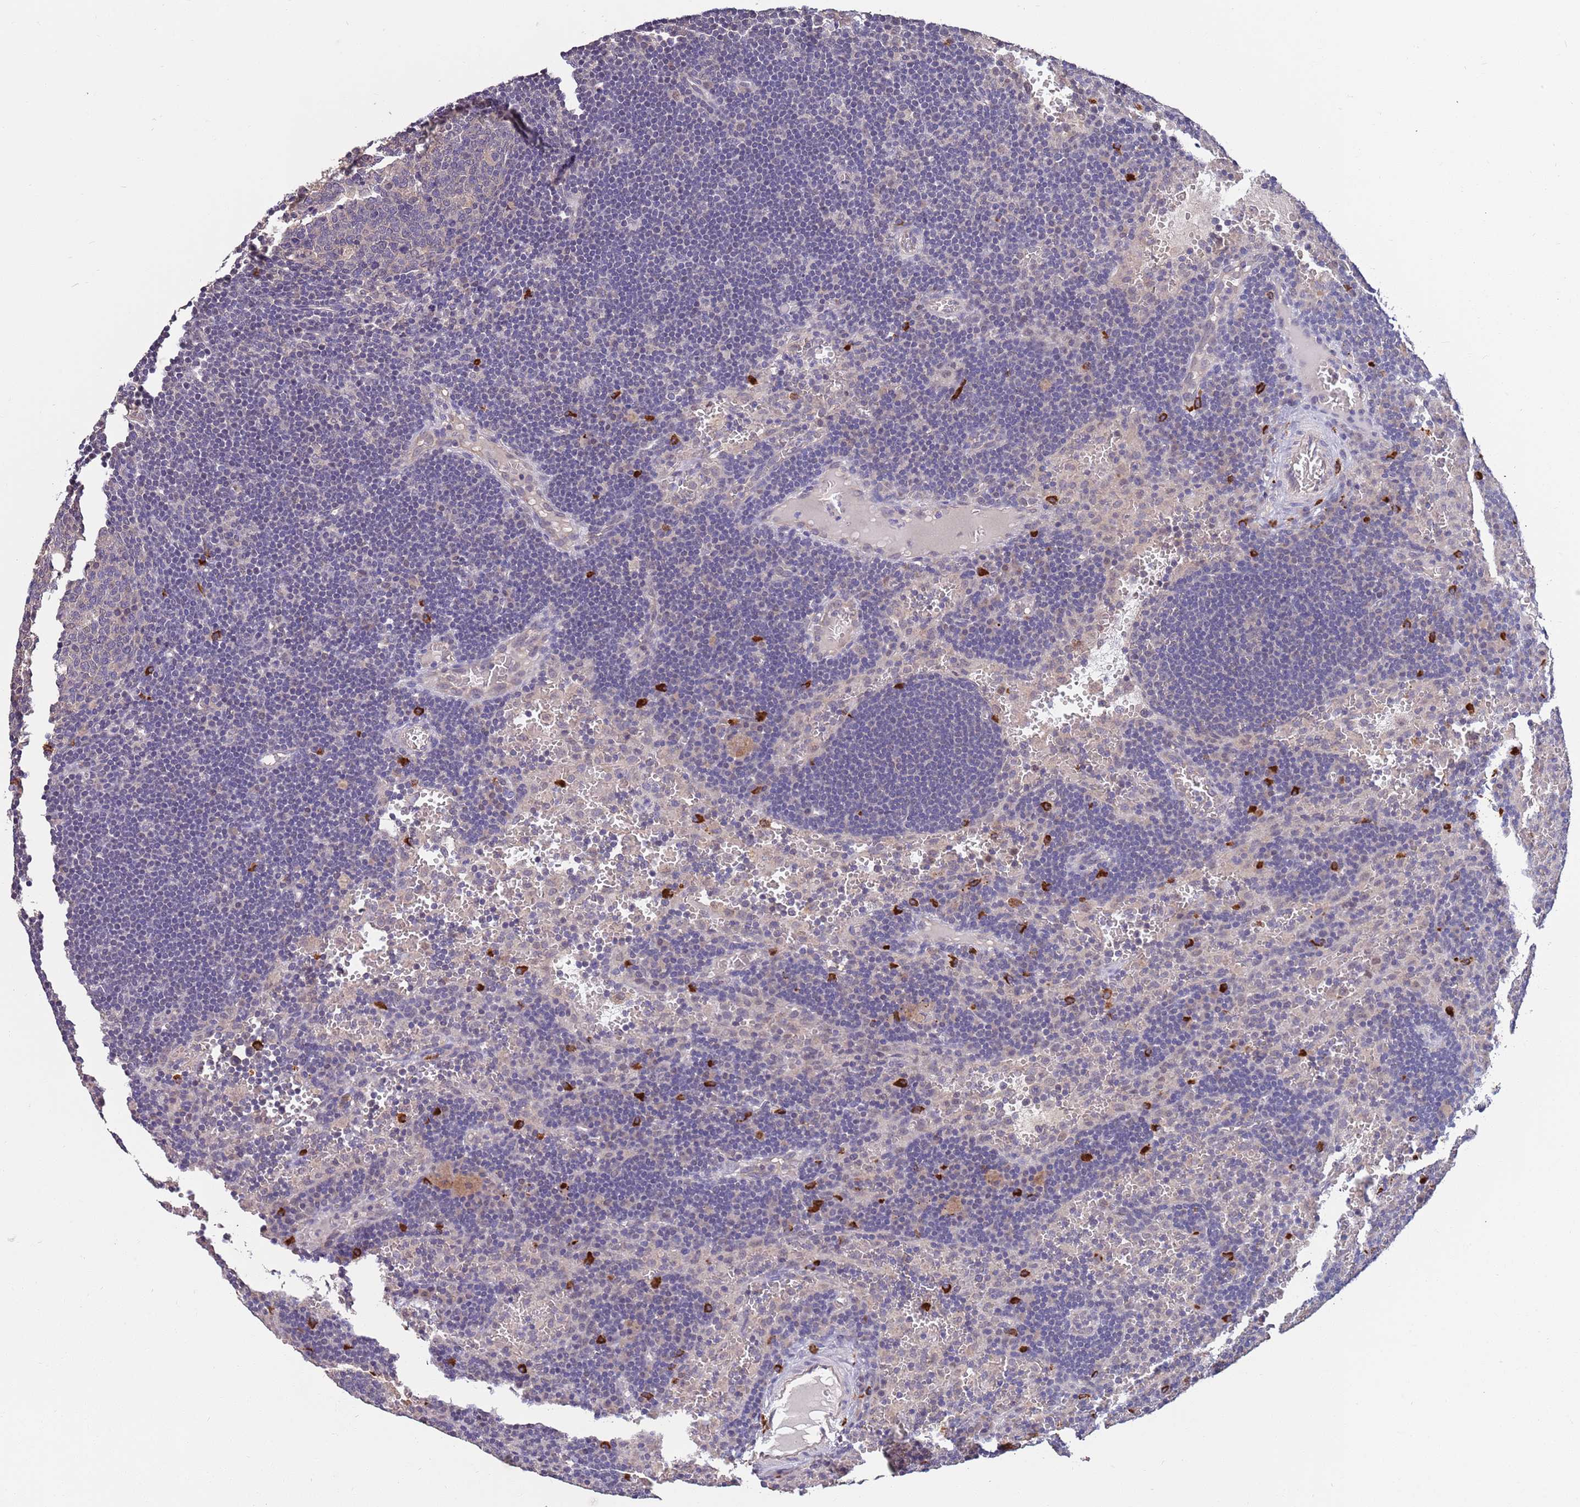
{"staining": {"intensity": "negative", "quantity": "none", "location": "none"}, "tissue": "lymph node", "cell_type": "Germinal center cells", "image_type": "normal", "snomed": [{"axis": "morphology", "description": "Normal tissue, NOS"}, {"axis": "topography", "description": "Lymph node"}], "caption": "Normal lymph node was stained to show a protein in brown. There is no significant staining in germinal center cells. The staining was performed using DAB (3,3'-diaminobenzidine) to visualize the protein expression in brown, while the nuclei were stained in blue with hematoxylin (Magnification: 20x).", "gene": "MARVELD2", "patient": {"sex": "male", "age": 62}}